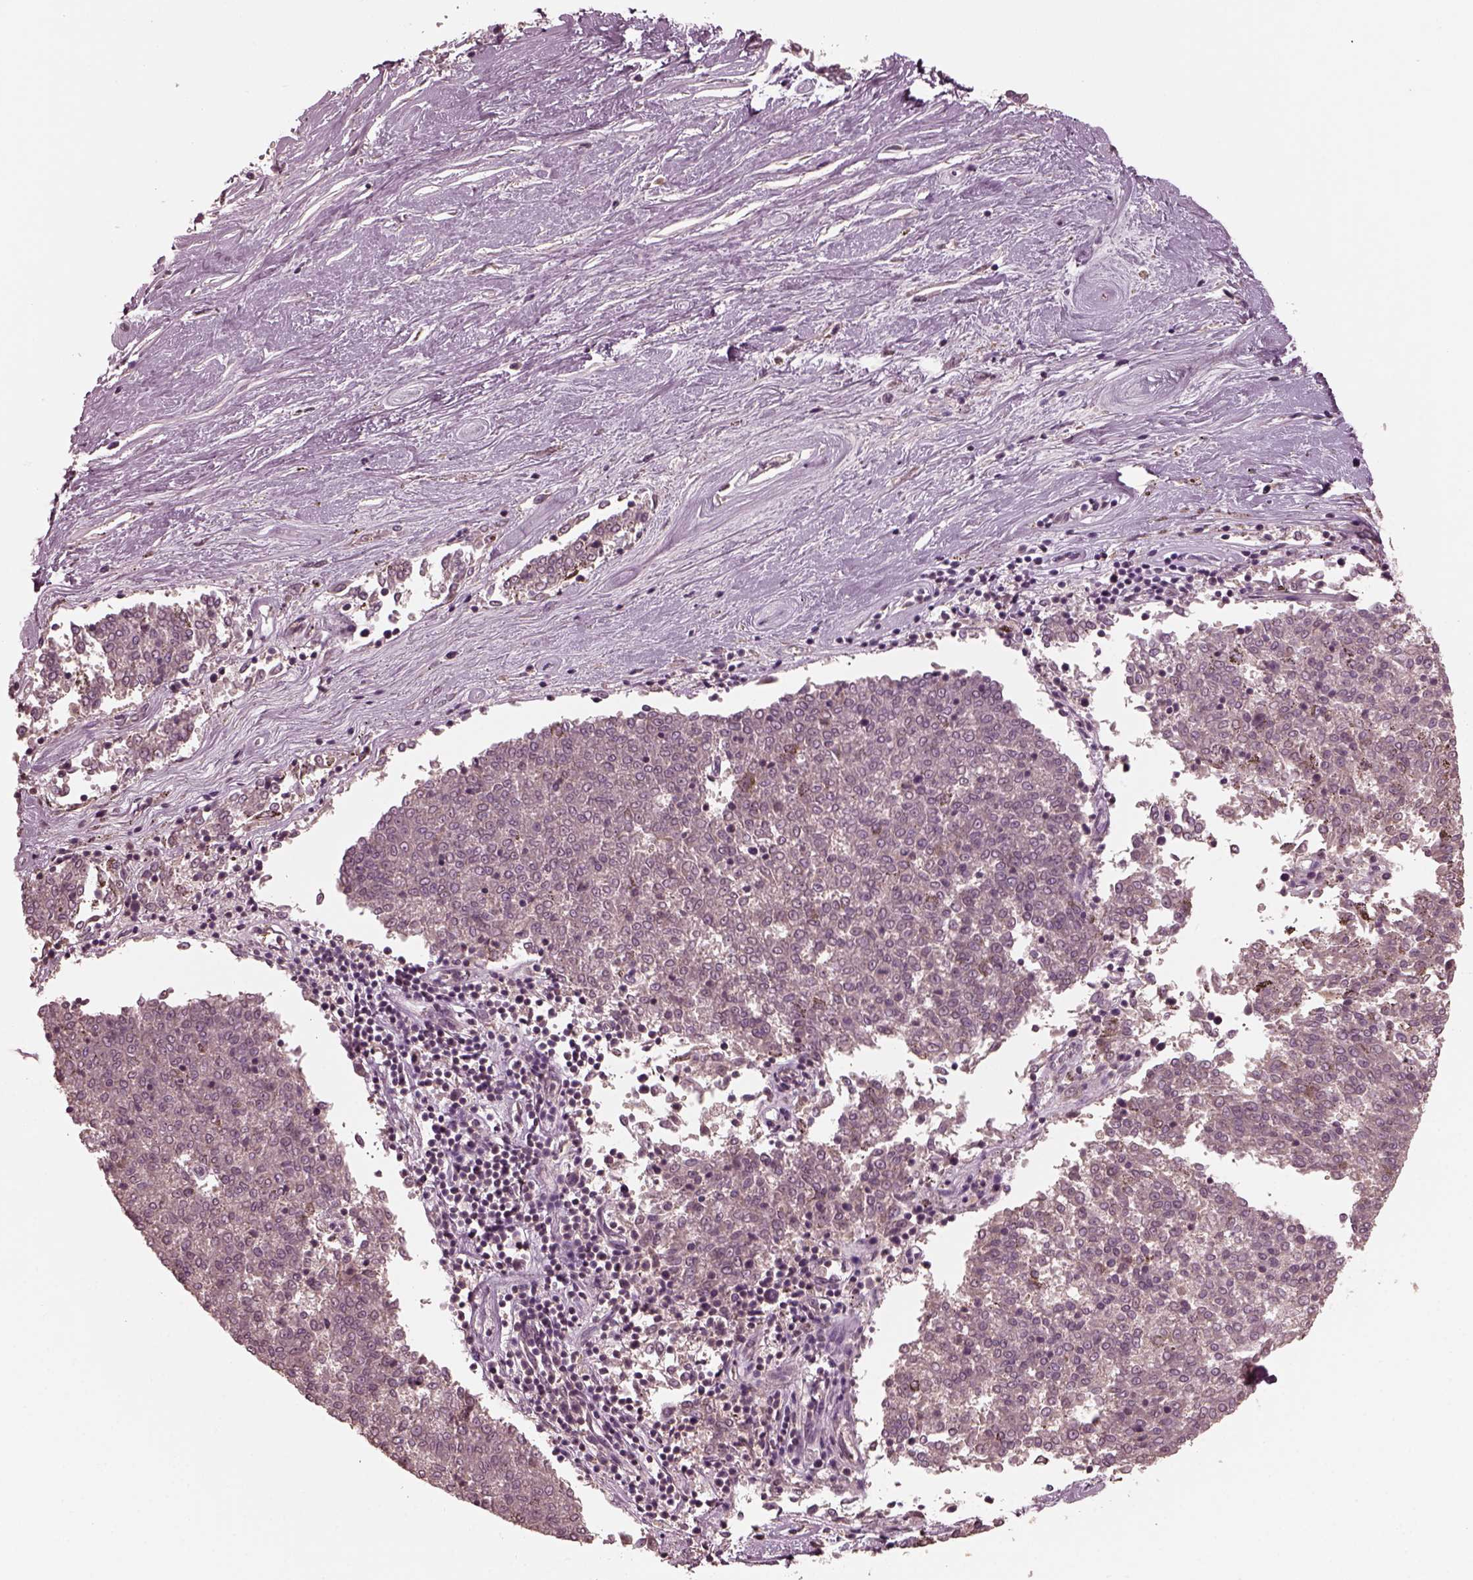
{"staining": {"intensity": "negative", "quantity": "none", "location": "none"}, "tissue": "melanoma", "cell_type": "Tumor cells", "image_type": "cancer", "snomed": [{"axis": "morphology", "description": "Malignant melanoma, NOS"}, {"axis": "topography", "description": "Skin"}], "caption": "Photomicrograph shows no significant protein expression in tumor cells of melanoma.", "gene": "PORCN", "patient": {"sex": "female", "age": 72}}